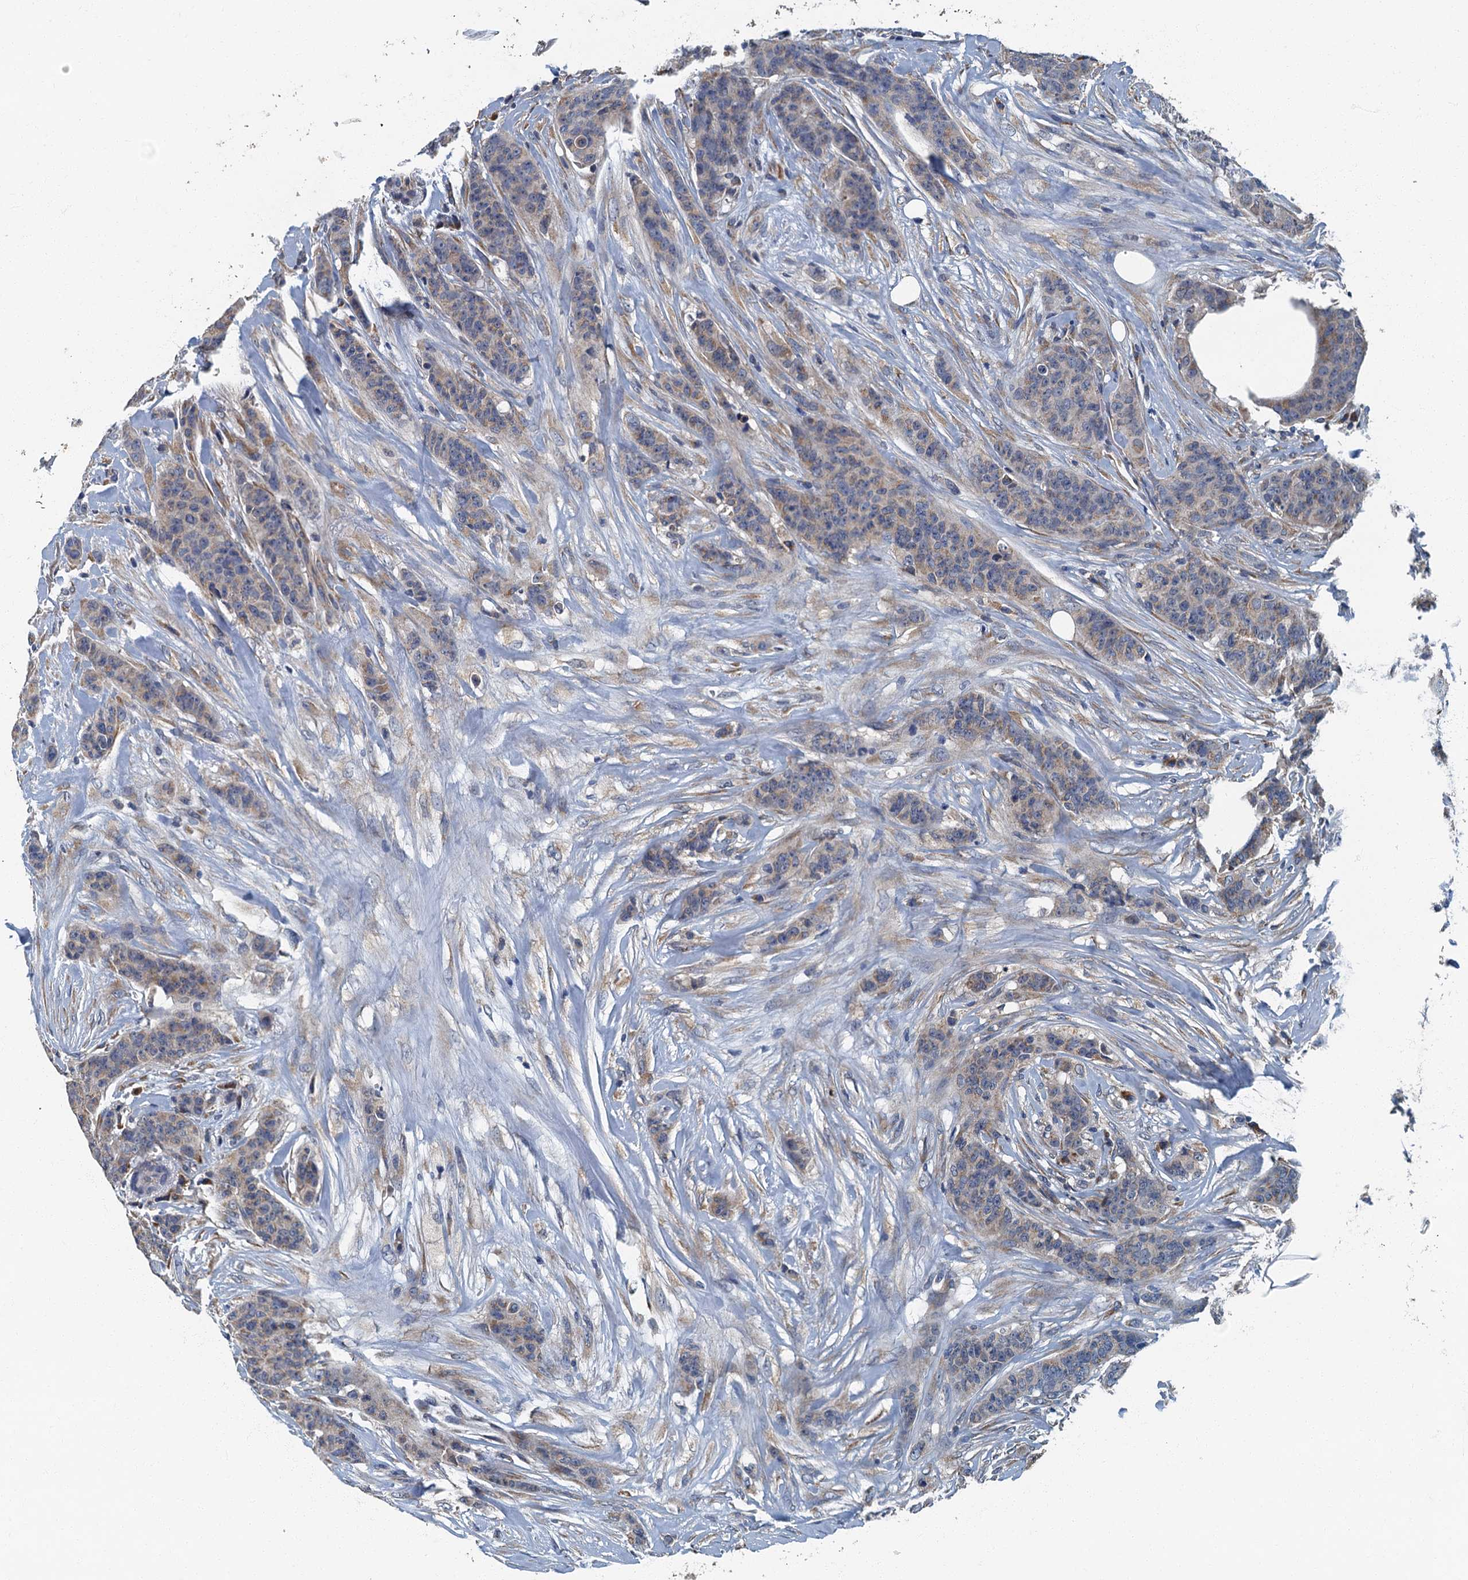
{"staining": {"intensity": "weak", "quantity": "<25%", "location": "cytoplasmic/membranous"}, "tissue": "breast cancer", "cell_type": "Tumor cells", "image_type": "cancer", "snomed": [{"axis": "morphology", "description": "Duct carcinoma"}, {"axis": "topography", "description": "Breast"}], "caption": "Breast cancer (infiltrating ductal carcinoma) was stained to show a protein in brown. There is no significant positivity in tumor cells.", "gene": "DDX49", "patient": {"sex": "female", "age": 40}}